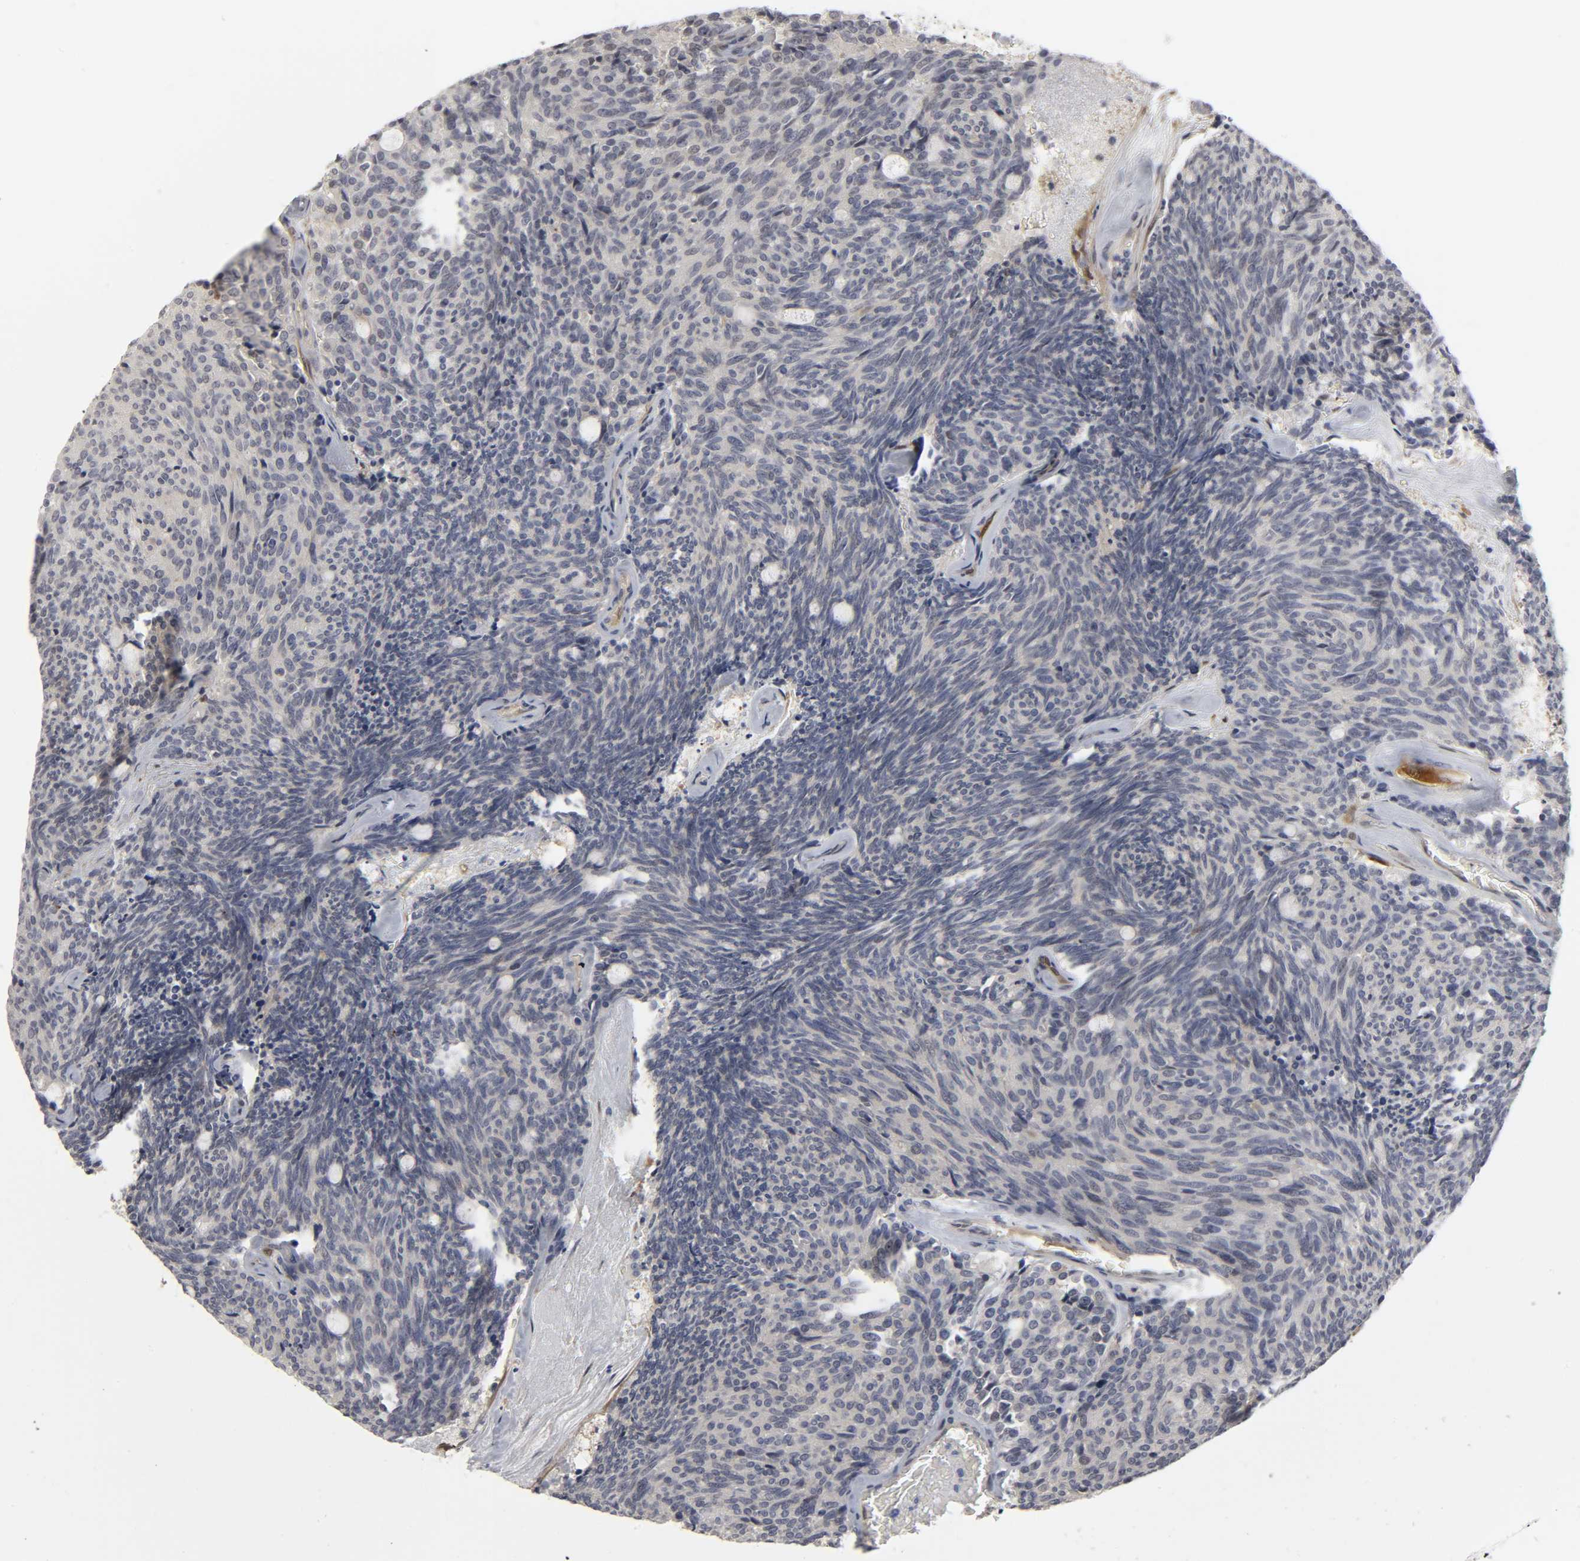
{"staining": {"intensity": "negative", "quantity": "none", "location": "none"}, "tissue": "carcinoid", "cell_type": "Tumor cells", "image_type": "cancer", "snomed": [{"axis": "morphology", "description": "Carcinoid, malignant, NOS"}, {"axis": "topography", "description": "Pancreas"}], "caption": "The histopathology image displays no staining of tumor cells in carcinoid. The staining is performed using DAB (3,3'-diaminobenzidine) brown chromogen with nuclei counter-stained in using hematoxylin.", "gene": "PDLIM3", "patient": {"sex": "female", "age": 54}}